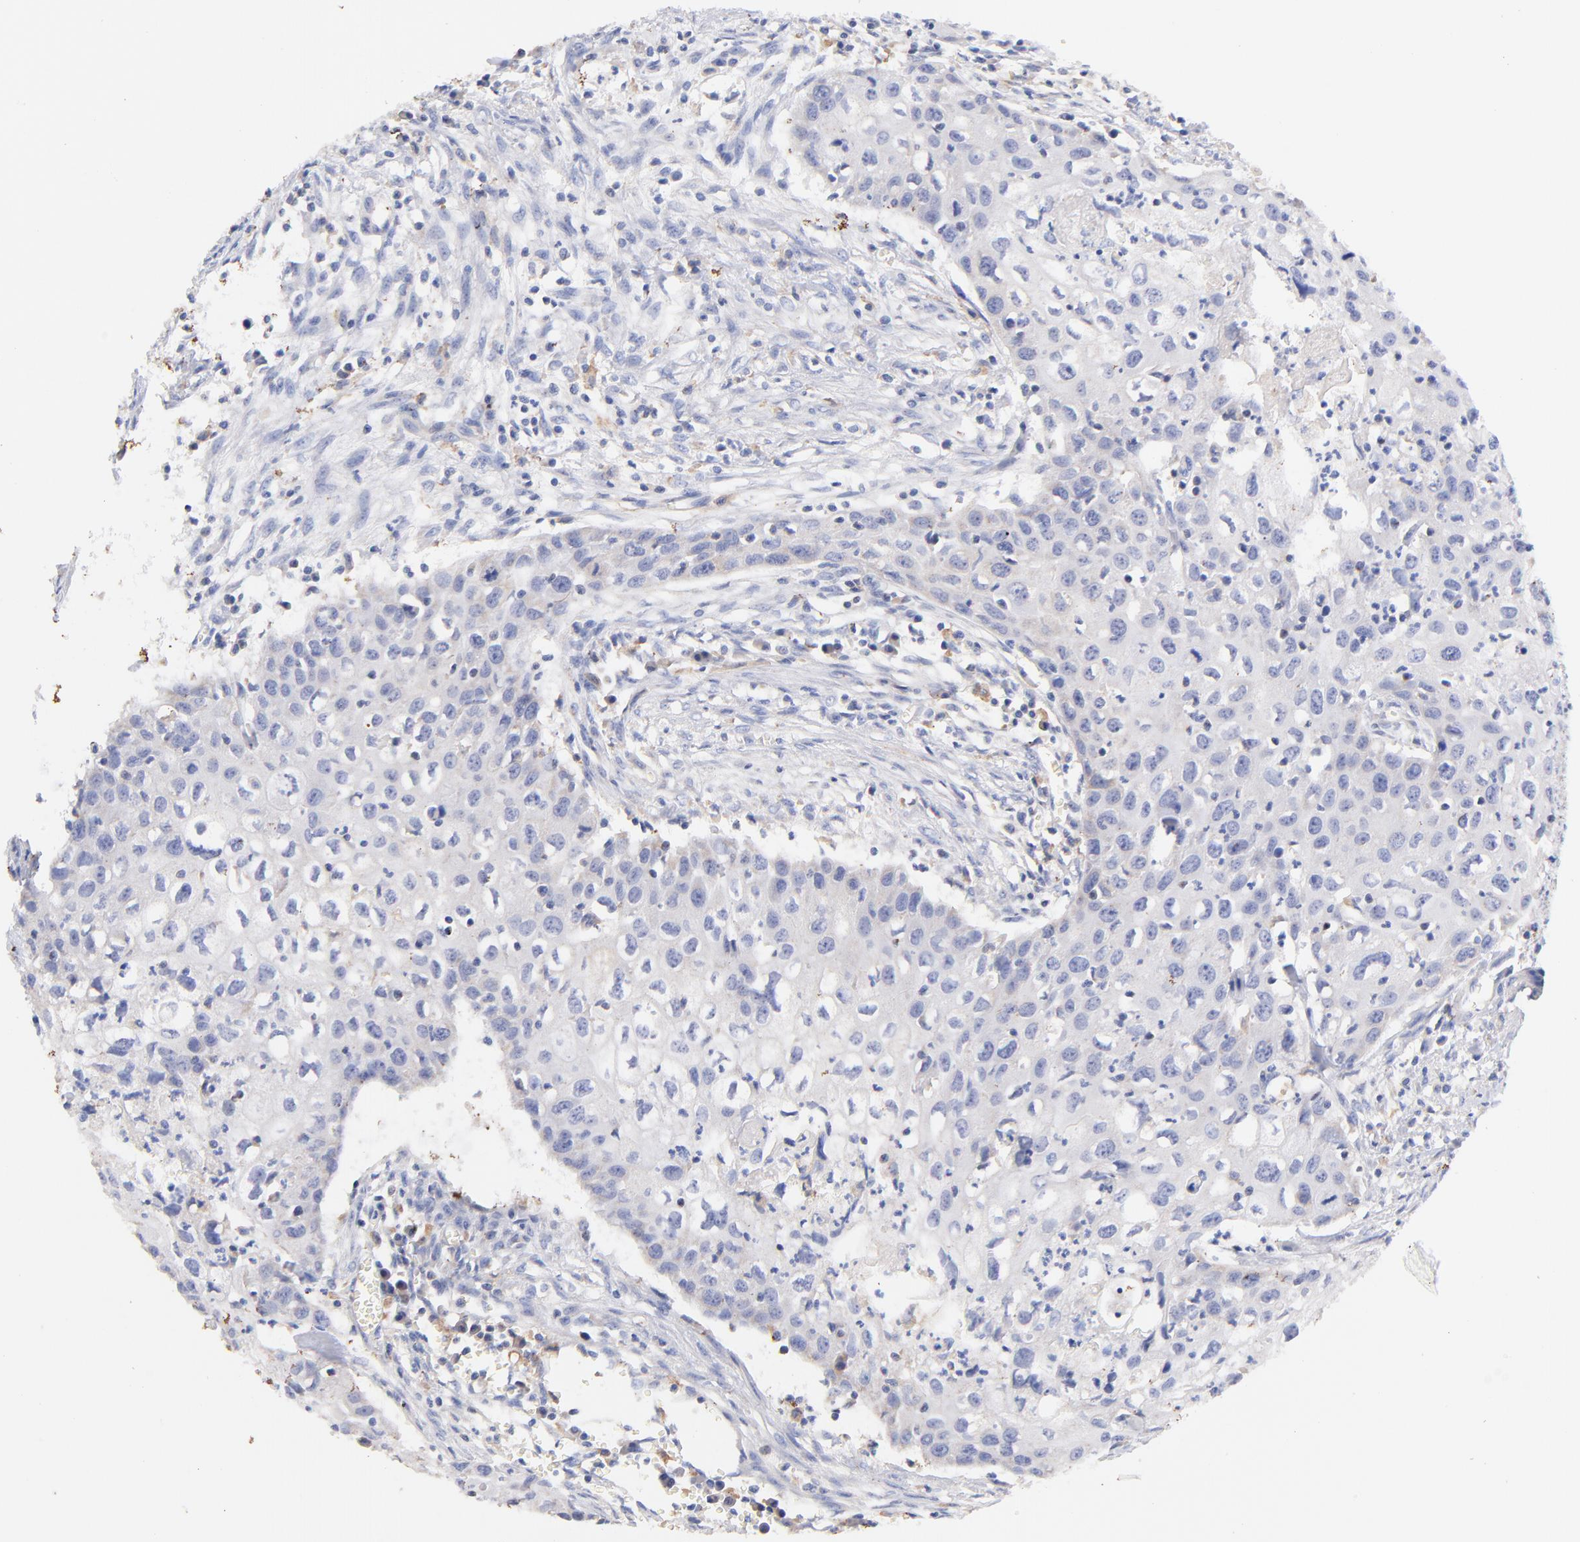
{"staining": {"intensity": "negative", "quantity": "none", "location": "none"}, "tissue": "urothelial cancer", "cell_type": "Tumor cells", "image_type": "cancer", "snomed": [{"axis": "morphology", "description": "Urothelial carcinoma, High grade"}, {"axis": "topography", "description": "Urinary bladder"}], "caption": "High magnification brightfield microscopy of urothelial cancer stained with DAB (3,3'-diaminobenzidine) (brown) and counterstained with hematoxylin (blue): tumor cells show no significant expression.", "gene": "IGLV7-43", "patient": {"sex": "male", "age": 54}}